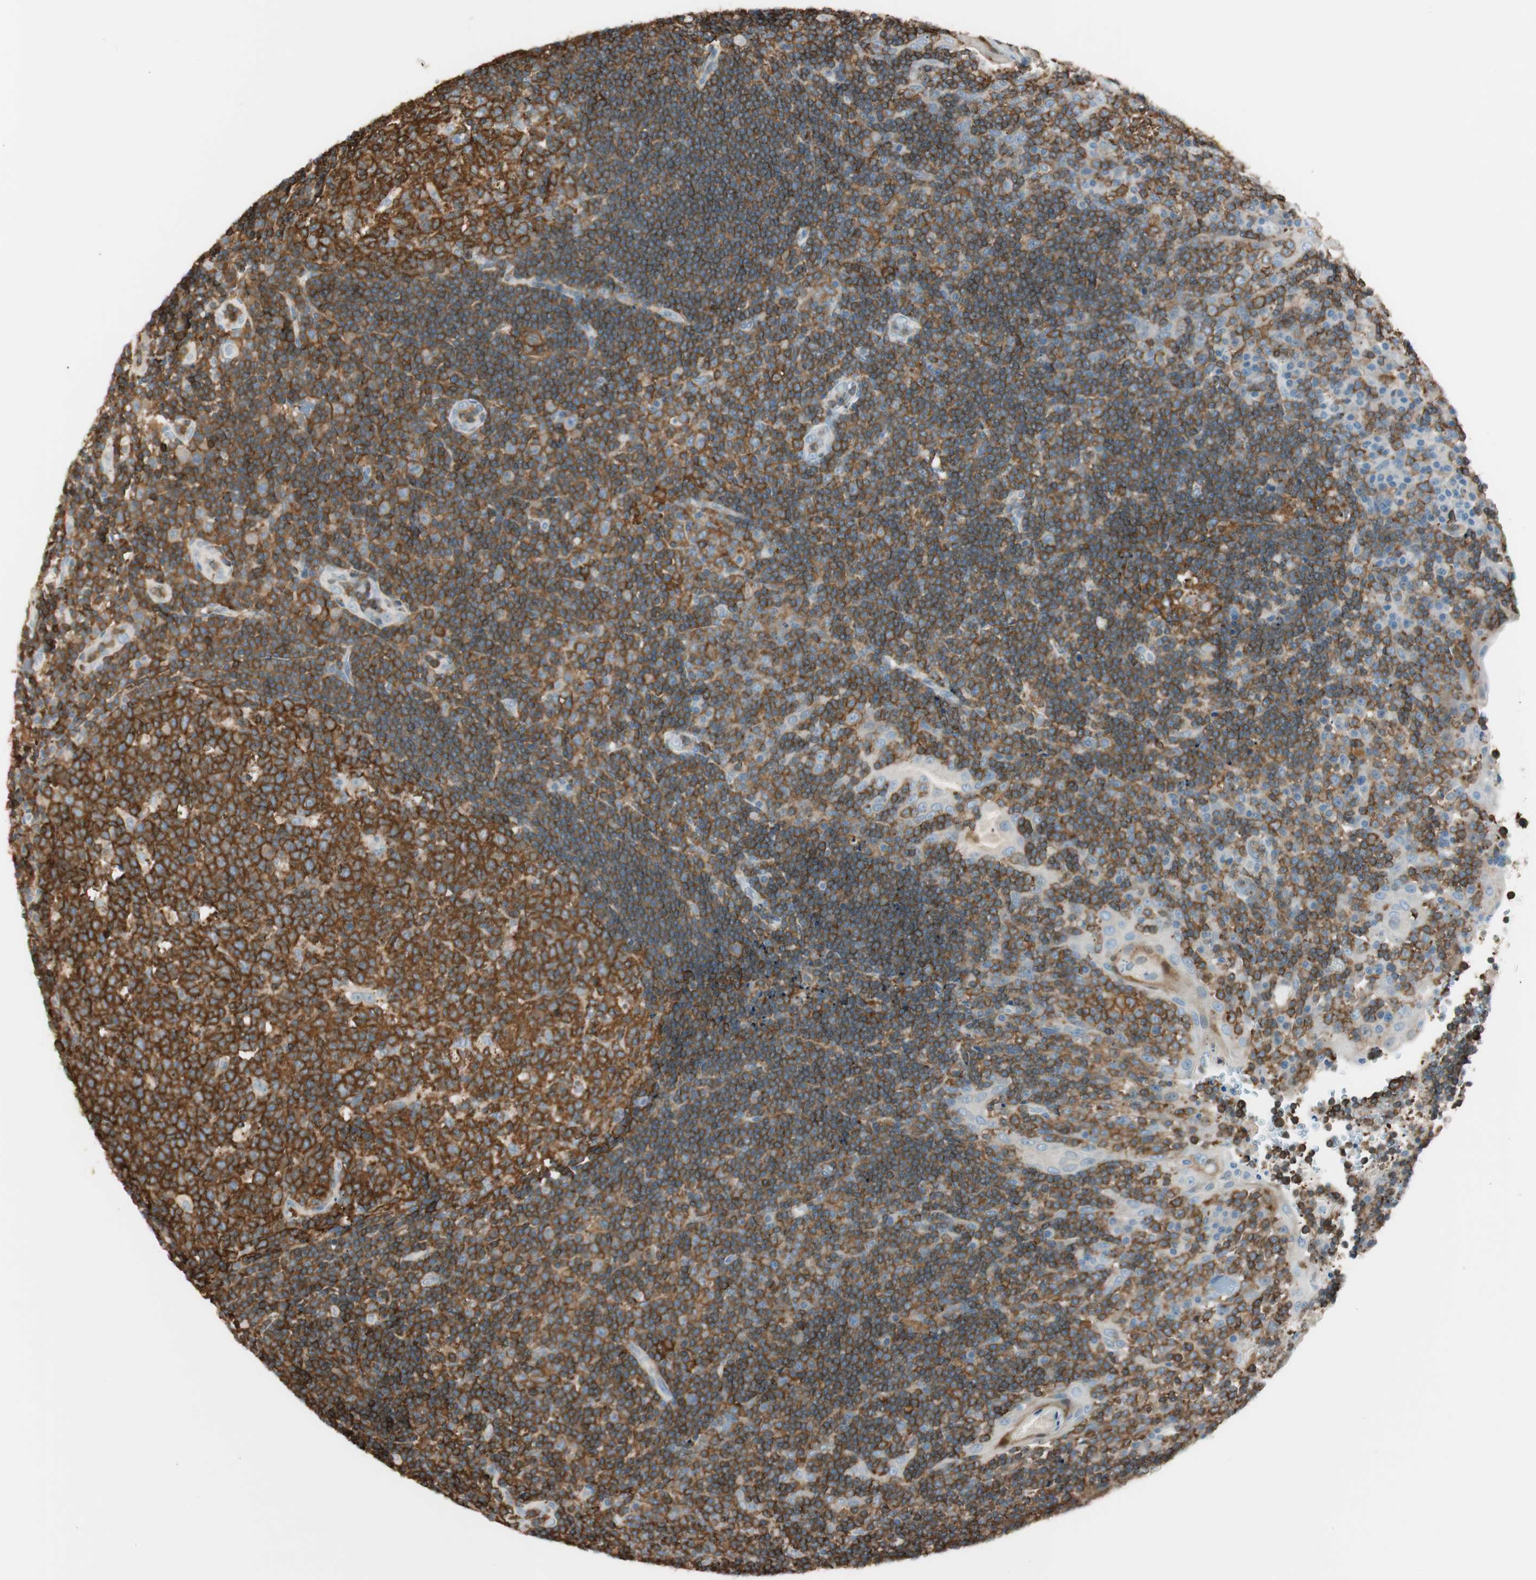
{"staining": {"intensity": "moderate", "quantity": ">75%", "location": "cytoplasmic/membranous"}, "tissue": "tonsil", "cell_type": "Germinal center cells", "image_type": "normal", "snomed": [{"axis": "morphology", "description": "Normal tissue, NOS"}, {"axis": "topography", "description": "Tonsil"}], "caption": "About >75% of germinal center cells in benign tonsil show moderate cytoplasmic/membranous protein staining as visualized by brown immunohistochemical staining.", "gene": "HPGD", "patient": {"sex": "female", "age": 40}}